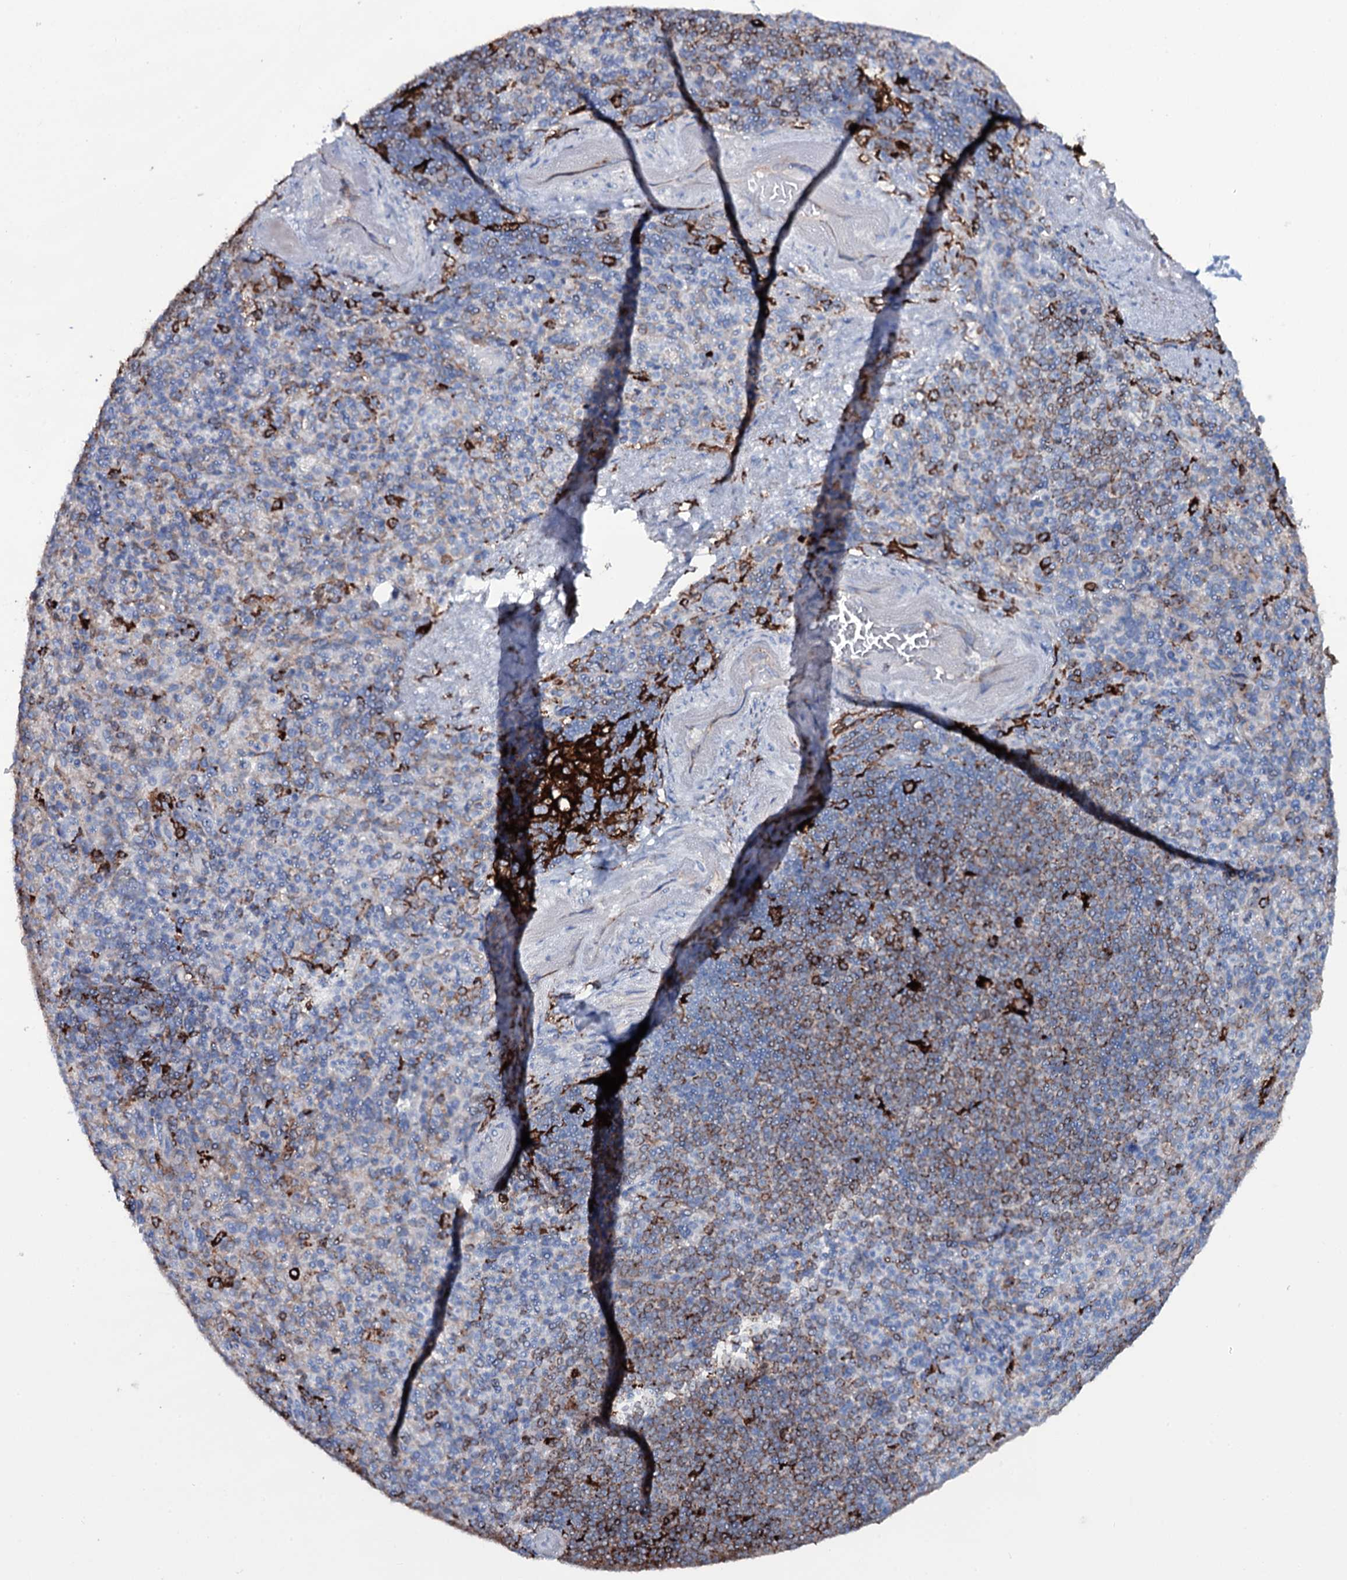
{"staining": {"intensity": "weak", "quantity": "25%-75%", "location": "cytoplasmic/membranous"}, "tissue": "spleen", "cell_type": "Cells in red pulp", "image_type": "normal", "snomed": [{"axis": "morphology", "description": "Normal tissue, NOS"}, {"axis": "topography", "description": "Spleen"}], "caption": "Protein staining demonstrates weak cytoplasmic/membranous positivity in about 25%-75% of cells in red pulp in normal spleen.", "gene": "OSBPL2", "patient": {"sex": "female", "age": 74}}